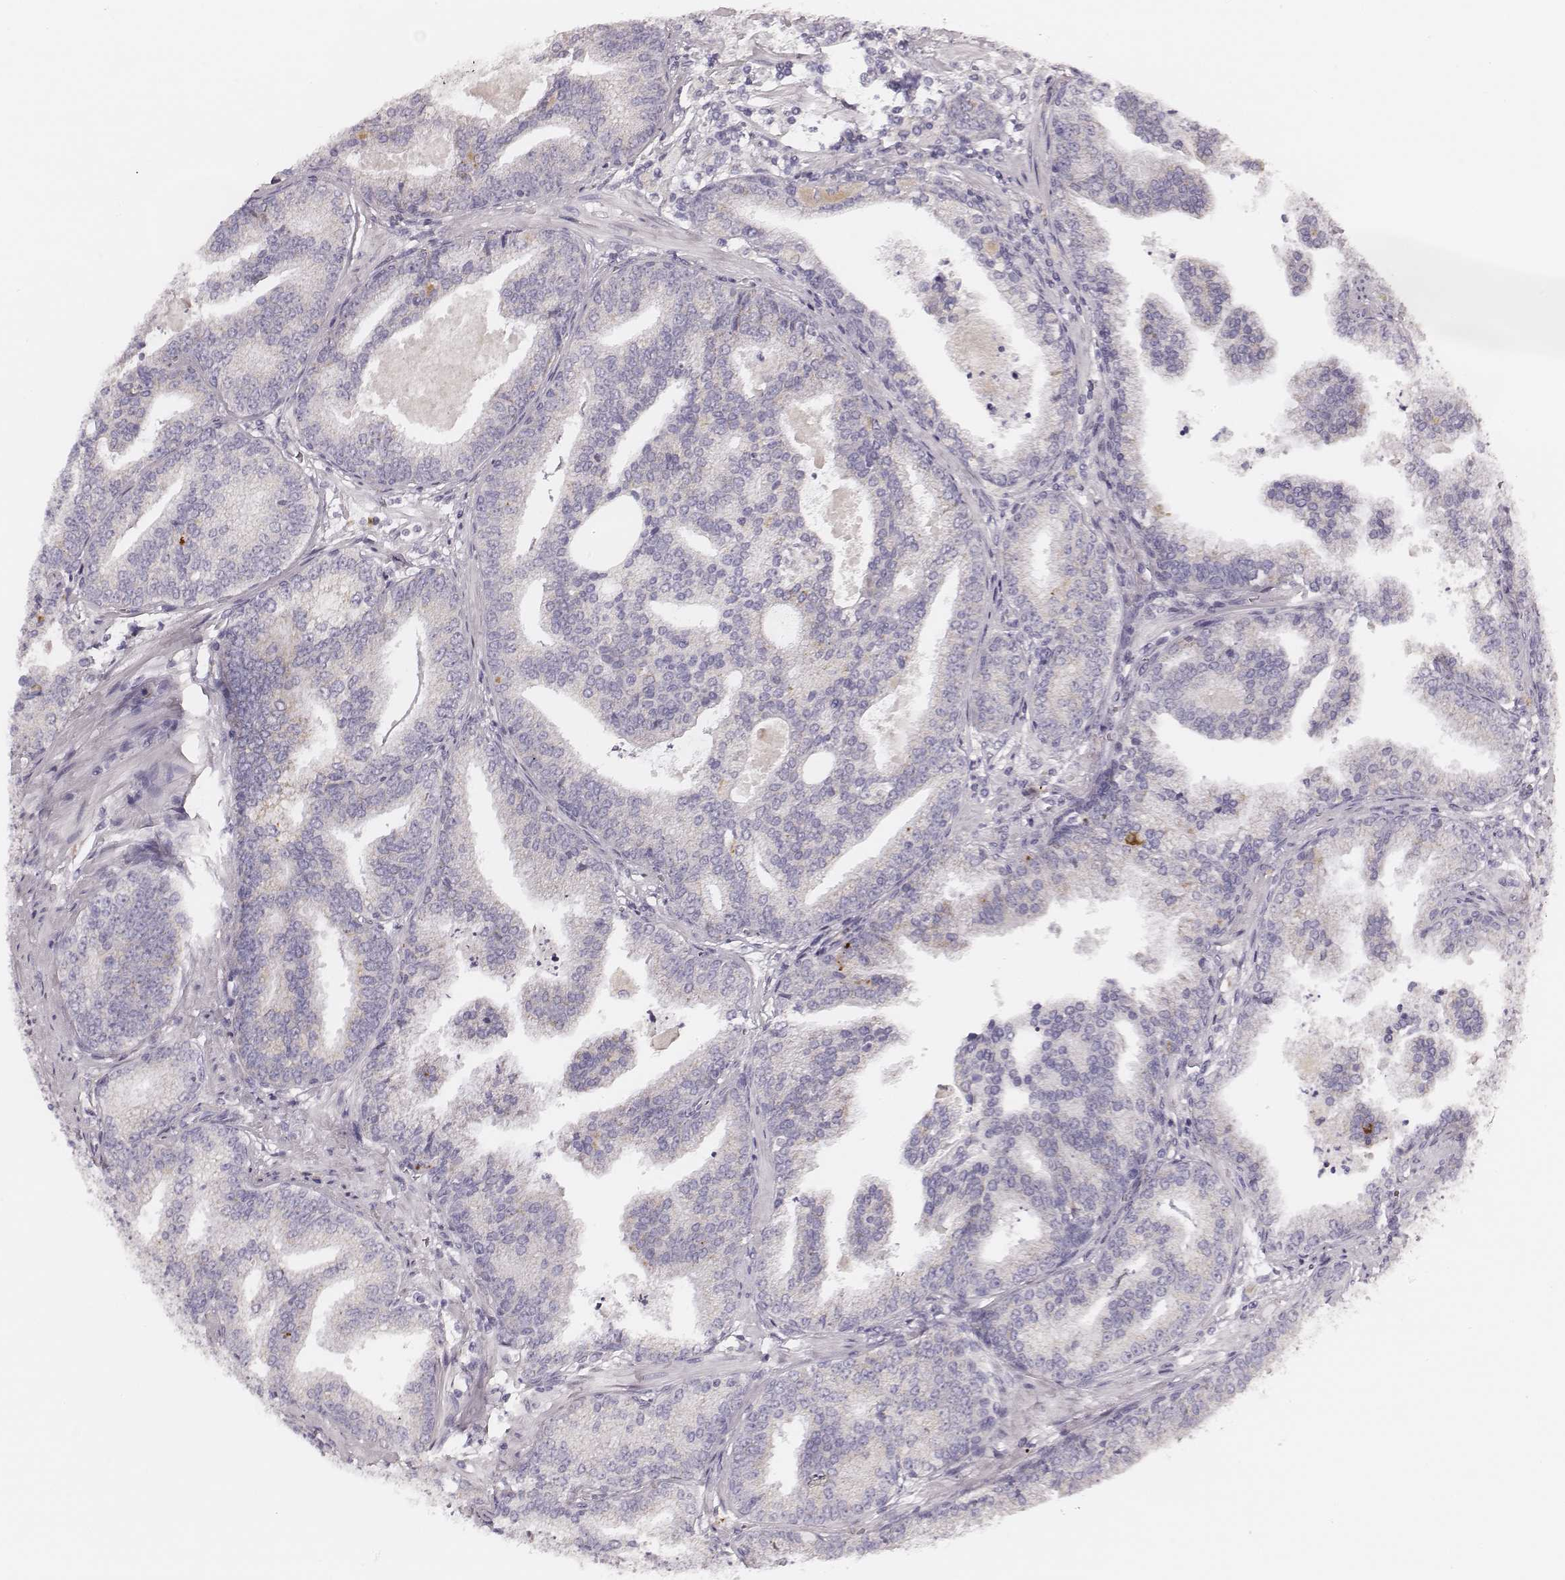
{"staining": {"intensity": "negative", "quantity": "none", "location": "none"}, "tissue": "prostate cancer", "cell_type": "Tumor cells", "image_type": "cancer", "snomed": [{"axis": "morphology", "description": "Adenocarcinoma, NOS"}, {"axis": "topography", "description": "Prostate"}], "caption": "Immunohistochemical staining of human adenocarcinoma (prostate) displays no significant positivity in tumor cells.", "gene": "UBL4B", "patient": {"sex": "male", "age": 64}}